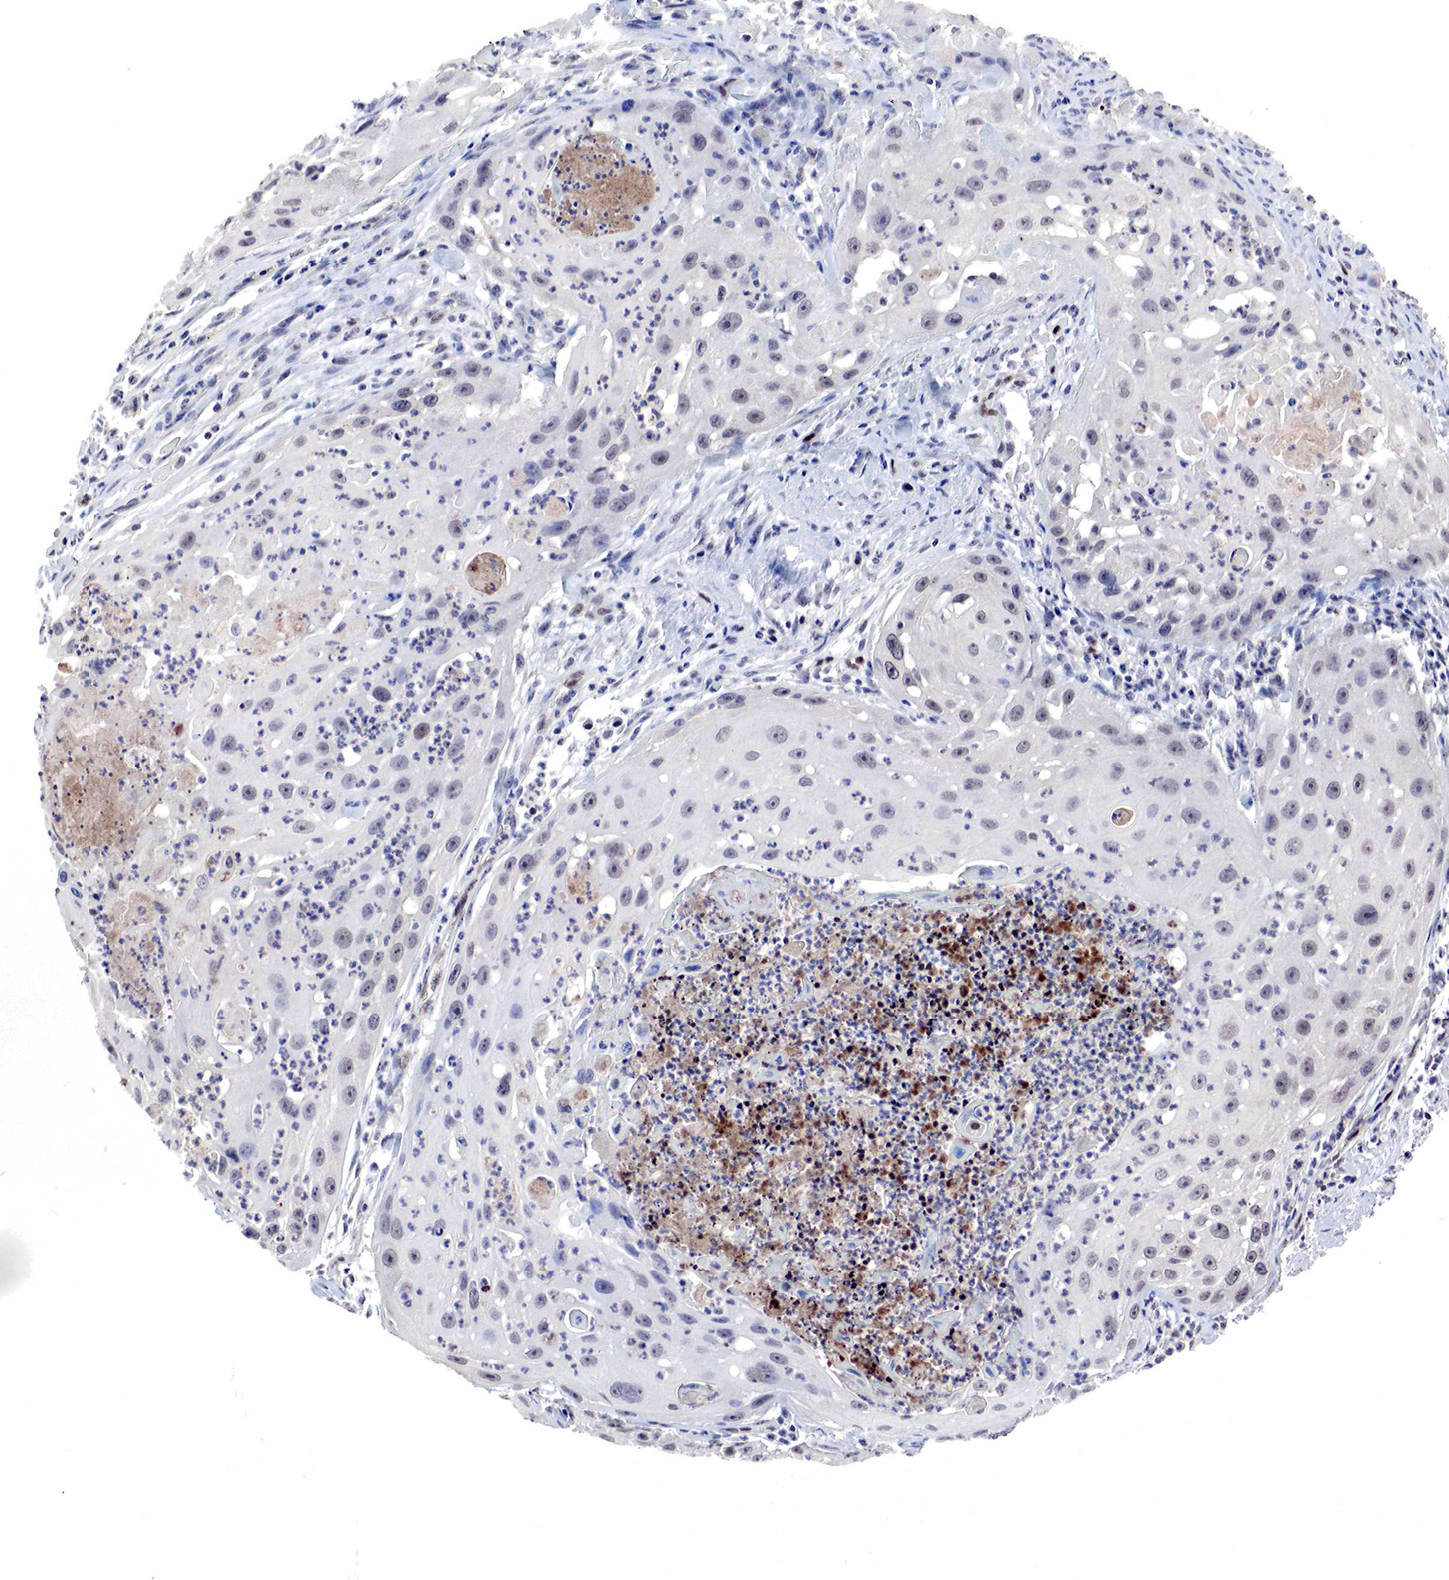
{"staining": {"intensity": "negative", "quantity": "none", "location": "none"}, "tissue": "head and neck cancer", "cell_type": "Tumor cells", "image_type": "cancer", "snomed": [{"axis": "morphology", "description": "Squamous cell carcinoma, NOS"}, {"axis": "topography", "description": "Head-Neck"}], "caption": "Immunohistochemistry photomicrograph of neoplastic tissue: human head and neck cancer (squamous cell carcinoma) stained with DAB demonstrates no significant protein expression in tumor cells. (Stains: DAB (3,3'-diaminobenzidine) immunohistochemistry (IHC) with hematoxylin counter stain, Microscopy: brightfield microscopy at high magnification).", "gene": "DACH2", "patient": {"sex": "male", "age": 64}}